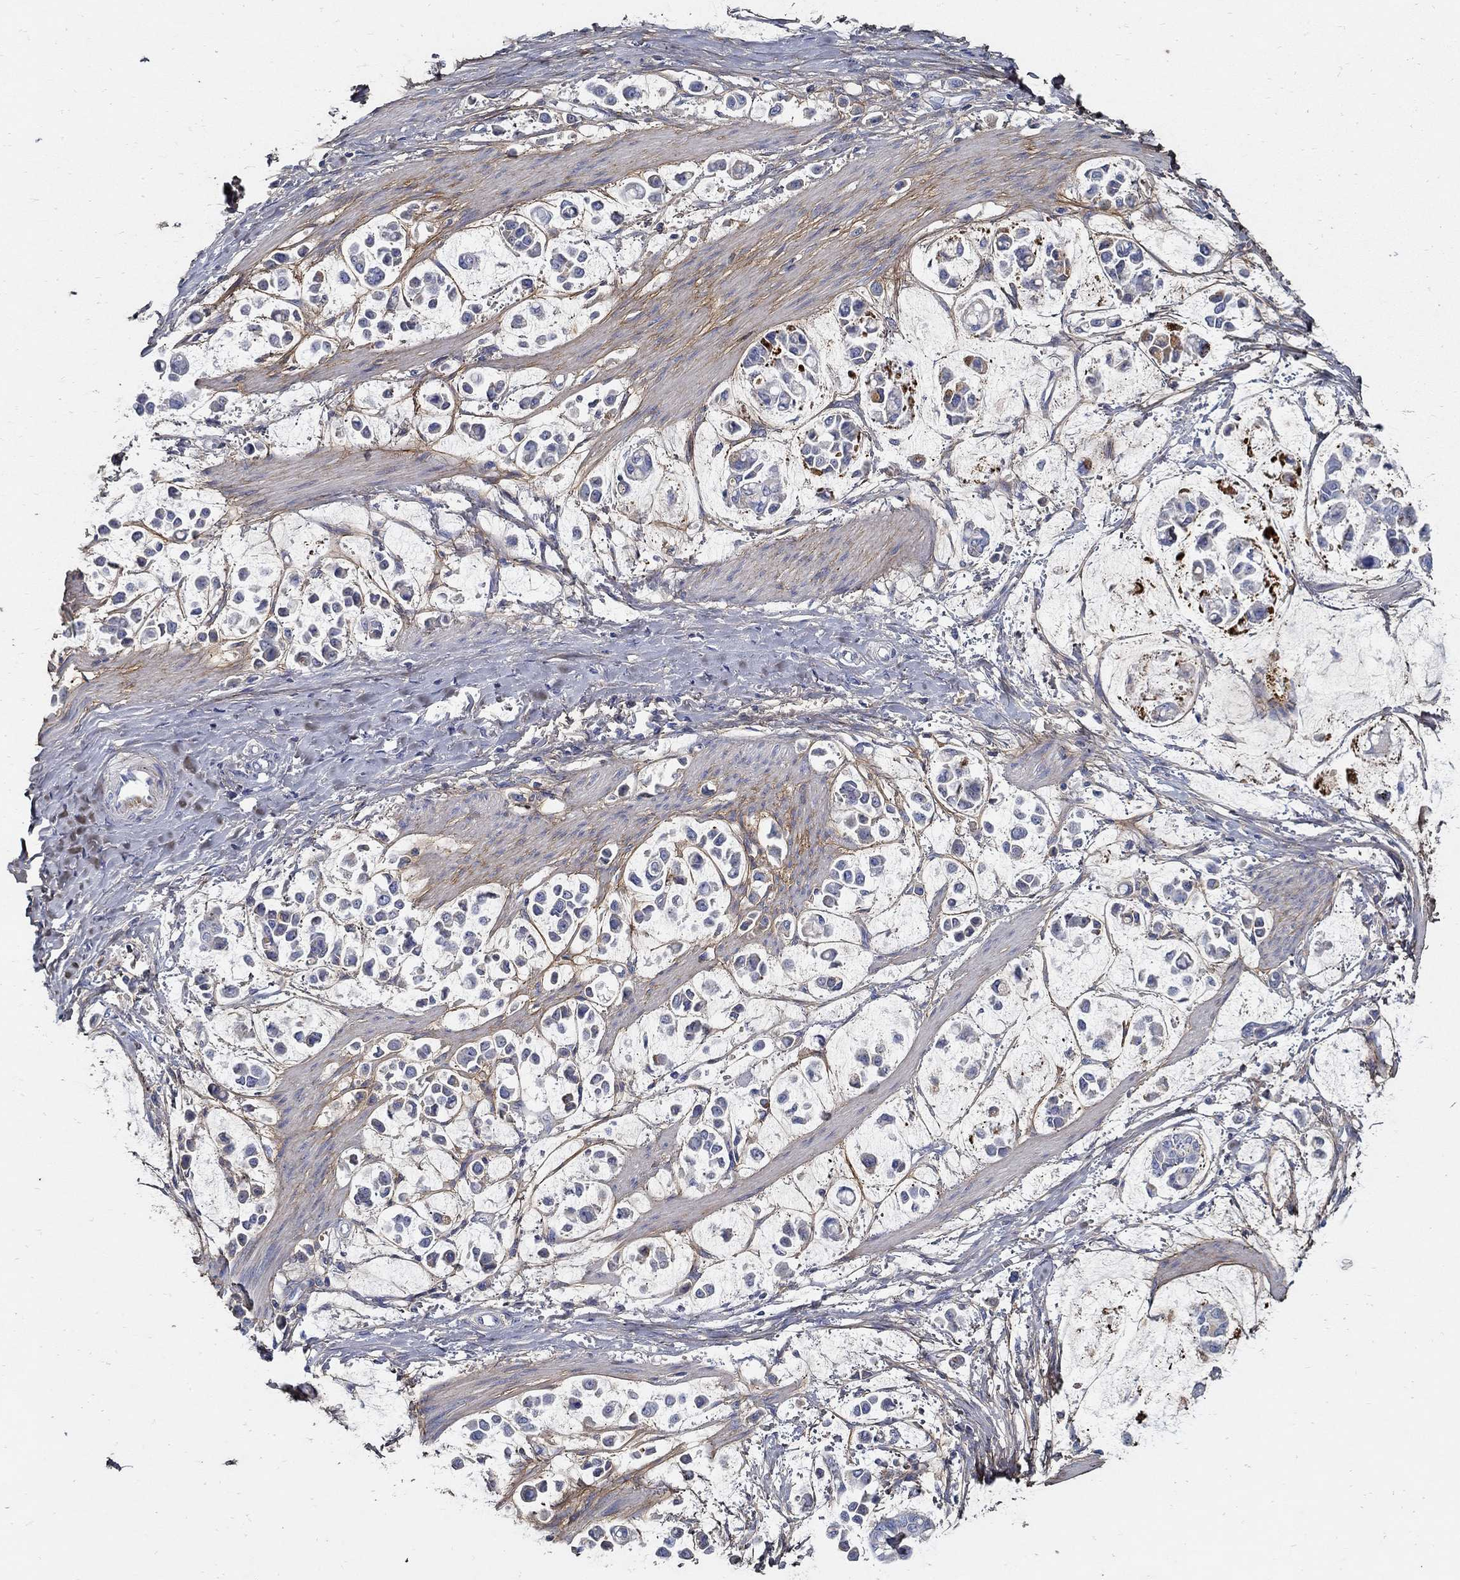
{"staining": {"intensity": "negative", "quantity": "none", "location": "none"}, "tissue": "stomach cancer", "cell_type": "Tumor cells", "image_type": "cancer", "snomed": [{"axis": "morphology", "description": "Adenocarcinoma, NOS"}, {"axis": "topography", "description": "Stomach"}], "caption": "This is a image of IHC staining of stomach cancer, which shows no positivity in tumor cells.", "gene": "TGFBI", "patient": {"sex": "male", "age": 82}}